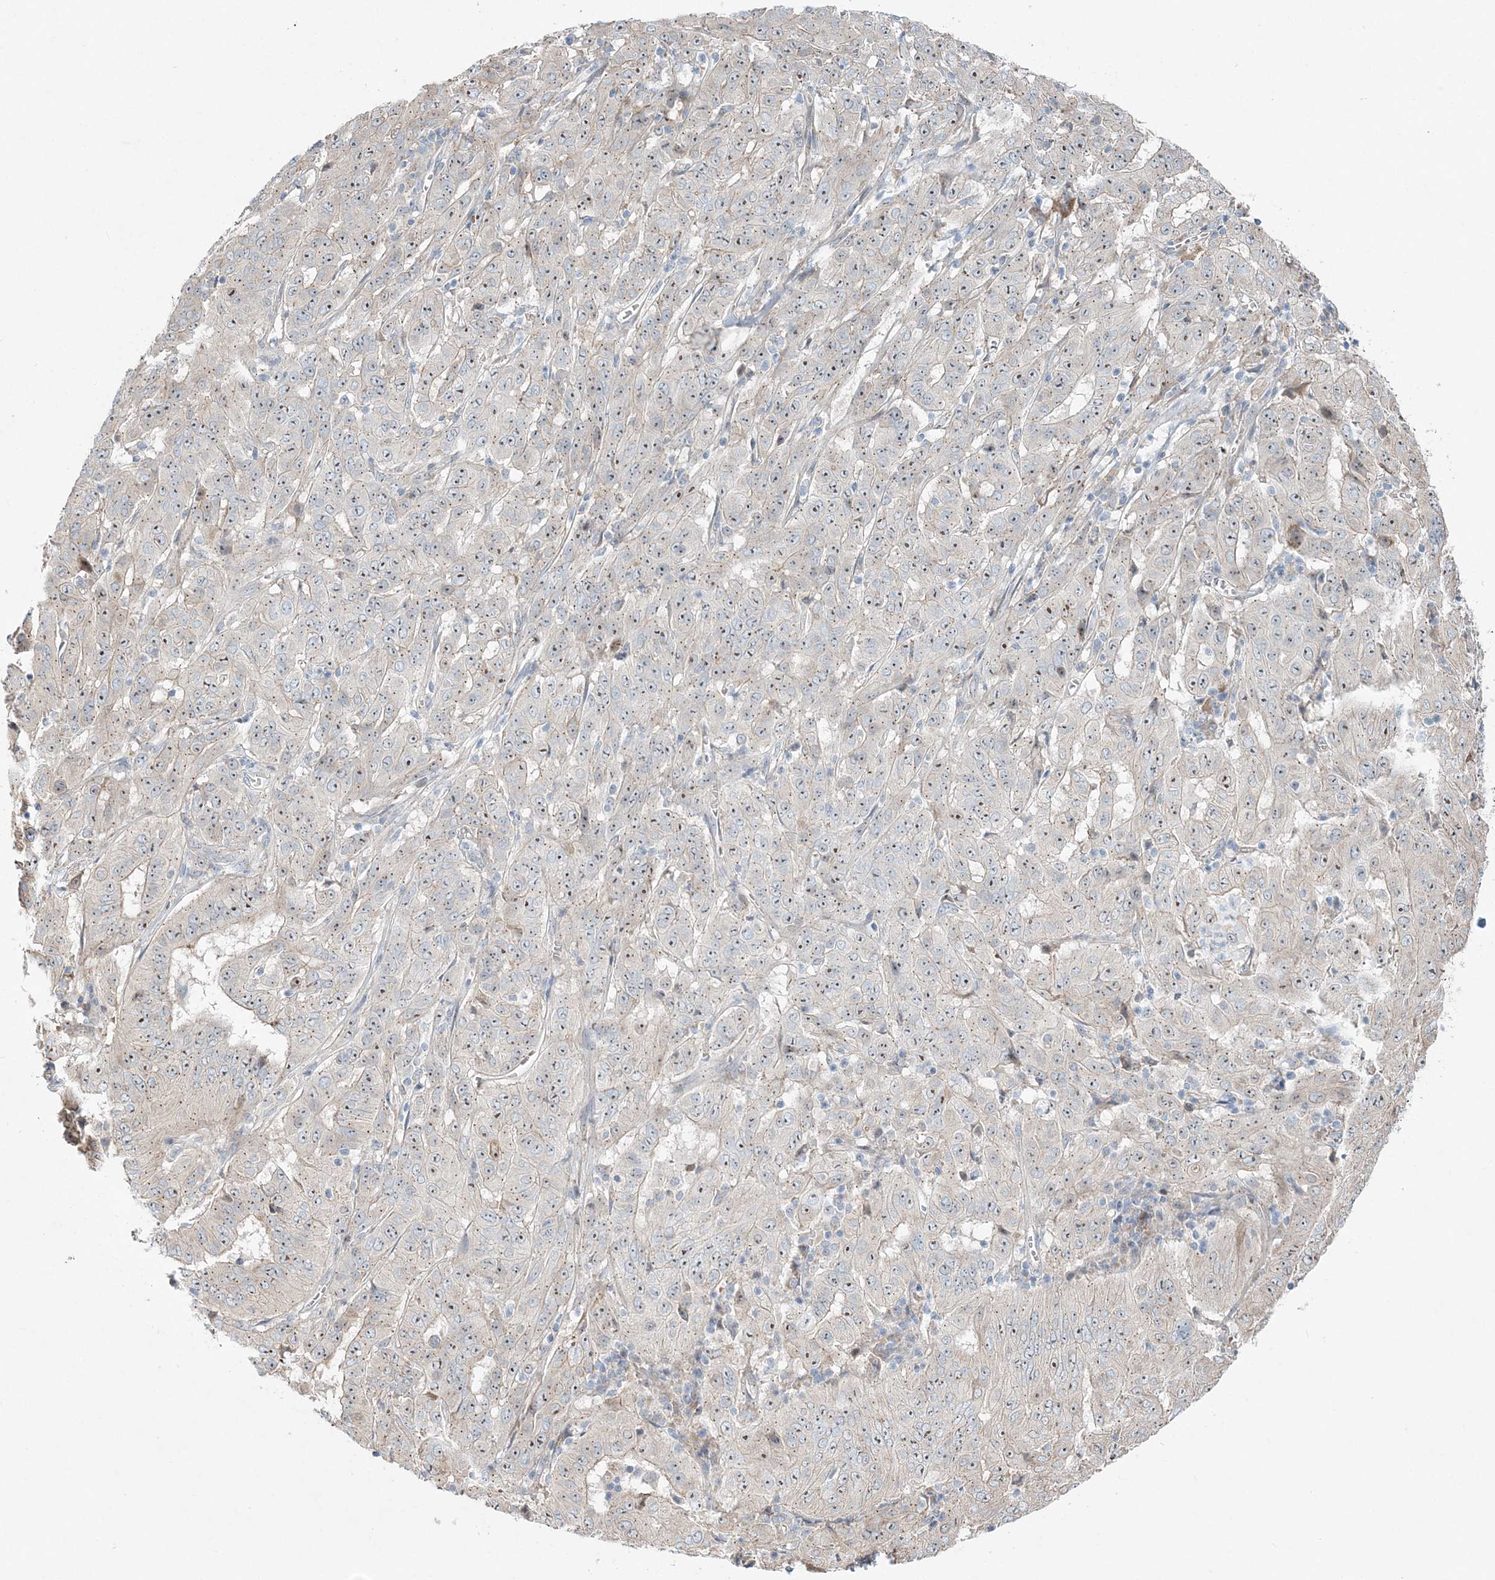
{"staining": {"intensity": "weak", "quantity": "25%-75%", "location": "nuclear"}, "tissue": "pancreatic cancer", "cell_type": "Tumor cells", "image_type": "cancer", "snomed": [{"axis": "morphology", "description": "Adenocarcinoma, NOS"}, {"axis": "topography", "description": "Pancreas"}], "caption": "Pancreatic adenocarcinoma tissue displays weak nuclear positivity in about 25%-75% of tumor cells", "gene": "CXXC5", "patient": {"sex": "male", "age": 63}}